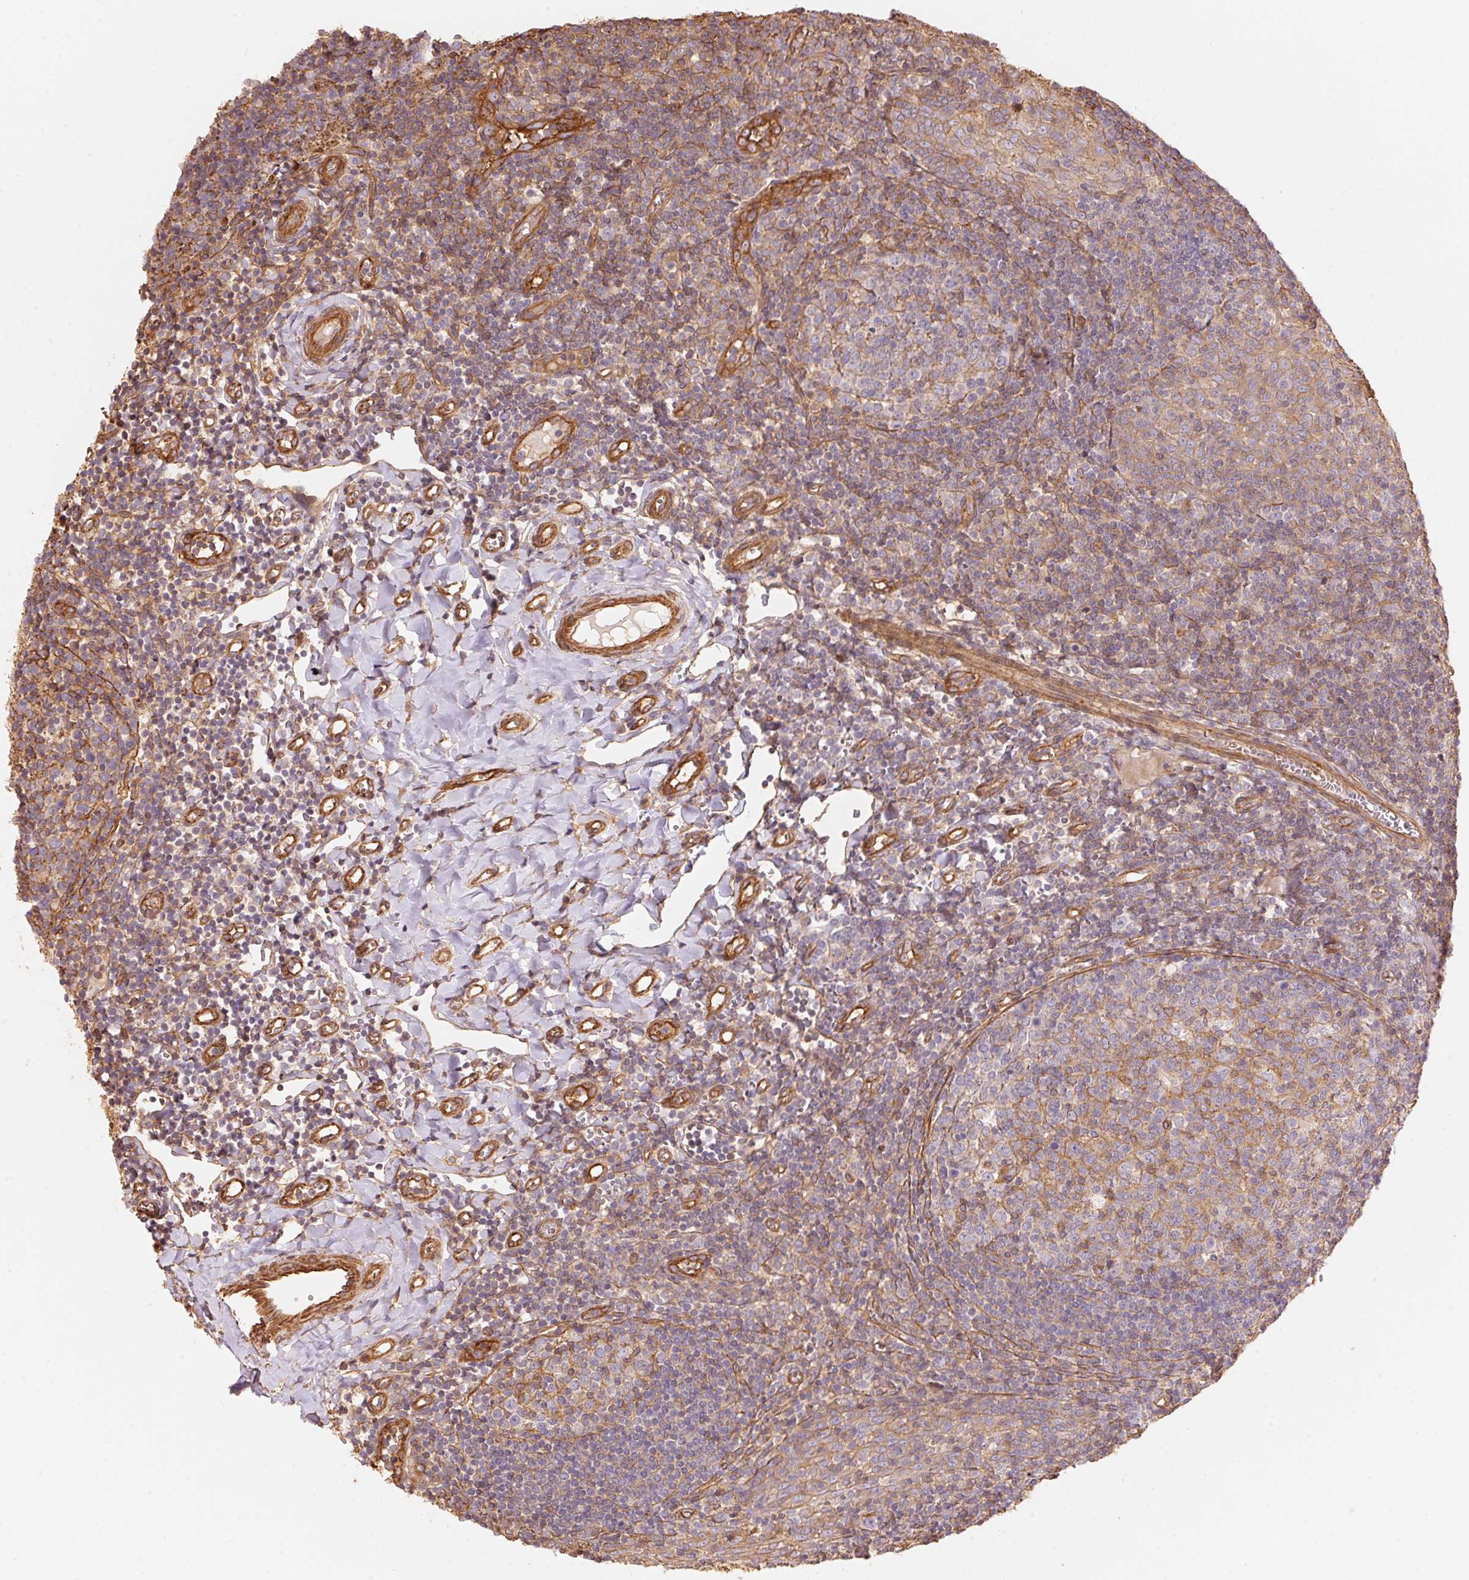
{"staining": {"intensity": "weak", "quantity": "25%-75%", "location": "cytoplasmic/membranous"}, "tissue": "lymph node", "cell_type": "Germinal center cells", "image_type": "normal", "snomed": [{"axis": "morphology", "description": "Normal tissue, NOS"}, {"axis": "topography", "description": "Lymph node"}], "caption": "Lymph node stained with DAB immunohistochemistry (IHC) displays low levels of weak cytoplasmic/membranous expression in approximately 25%-75% of germinal center cells. (brown staining indicates protein expression, while blue staining denotes nuclei).", "gene": "FRAS1", "patient": {"sex": "female", "age": 21}}